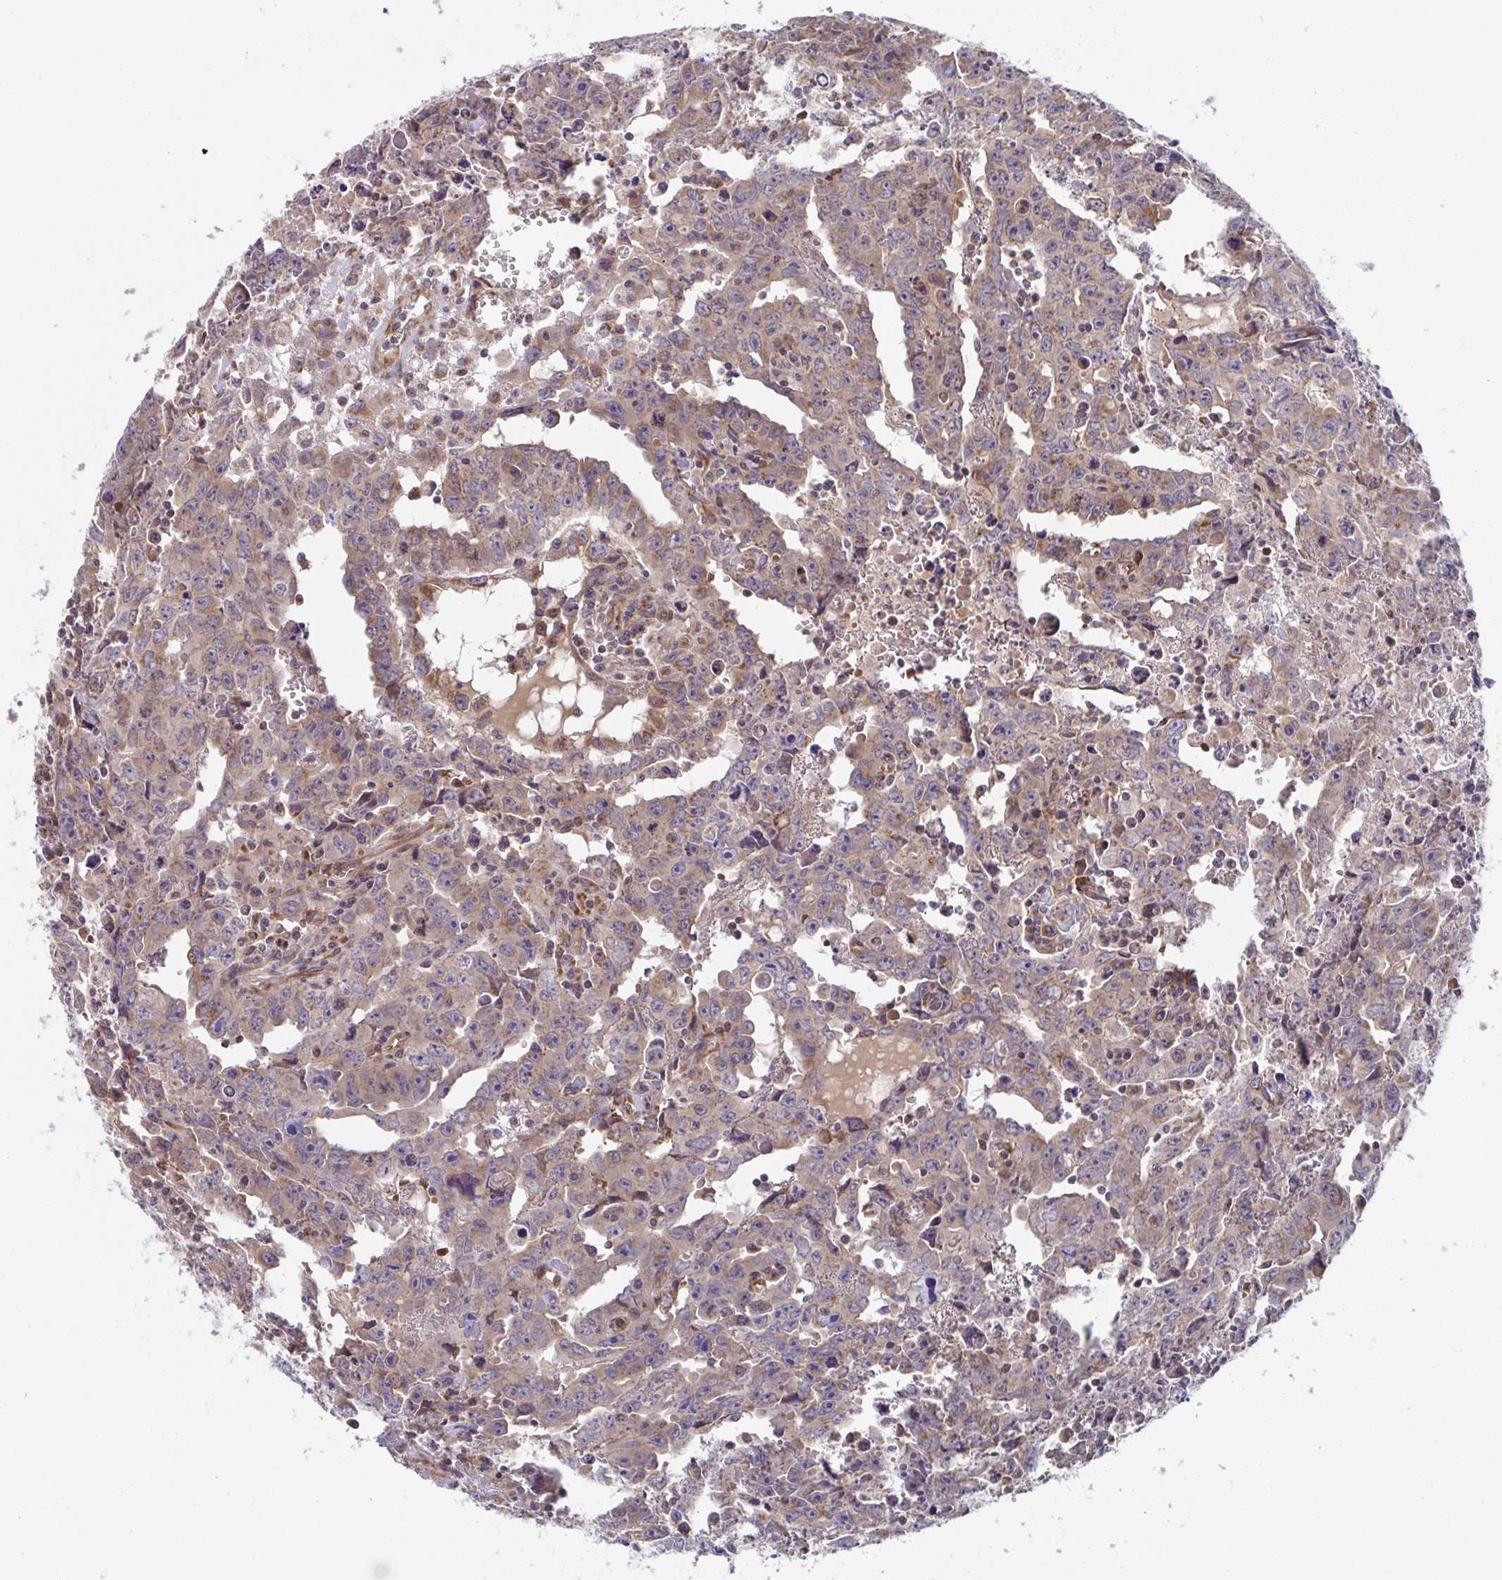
{"staining": {"intensity": "weak", "quantity": ">75%", "location": "cytoplasmic/membranous"}, "tissue": "testis cancer", "cell_type": "Tumor cells", "image_type": "cancer", "snomed": [{"axis": "morphology", "description": "Carcinoma, Embryonal, NOS"}, {"axis": "topography", "description": "Testis"}], "caption": "Testis cancer stained with a brown dye reveals weak cytoplasmic/membranous positive expression in about >75% of tumor cells.", "gene": "ATP5MJ", "patient": {"sex": "male", "age": 22}}